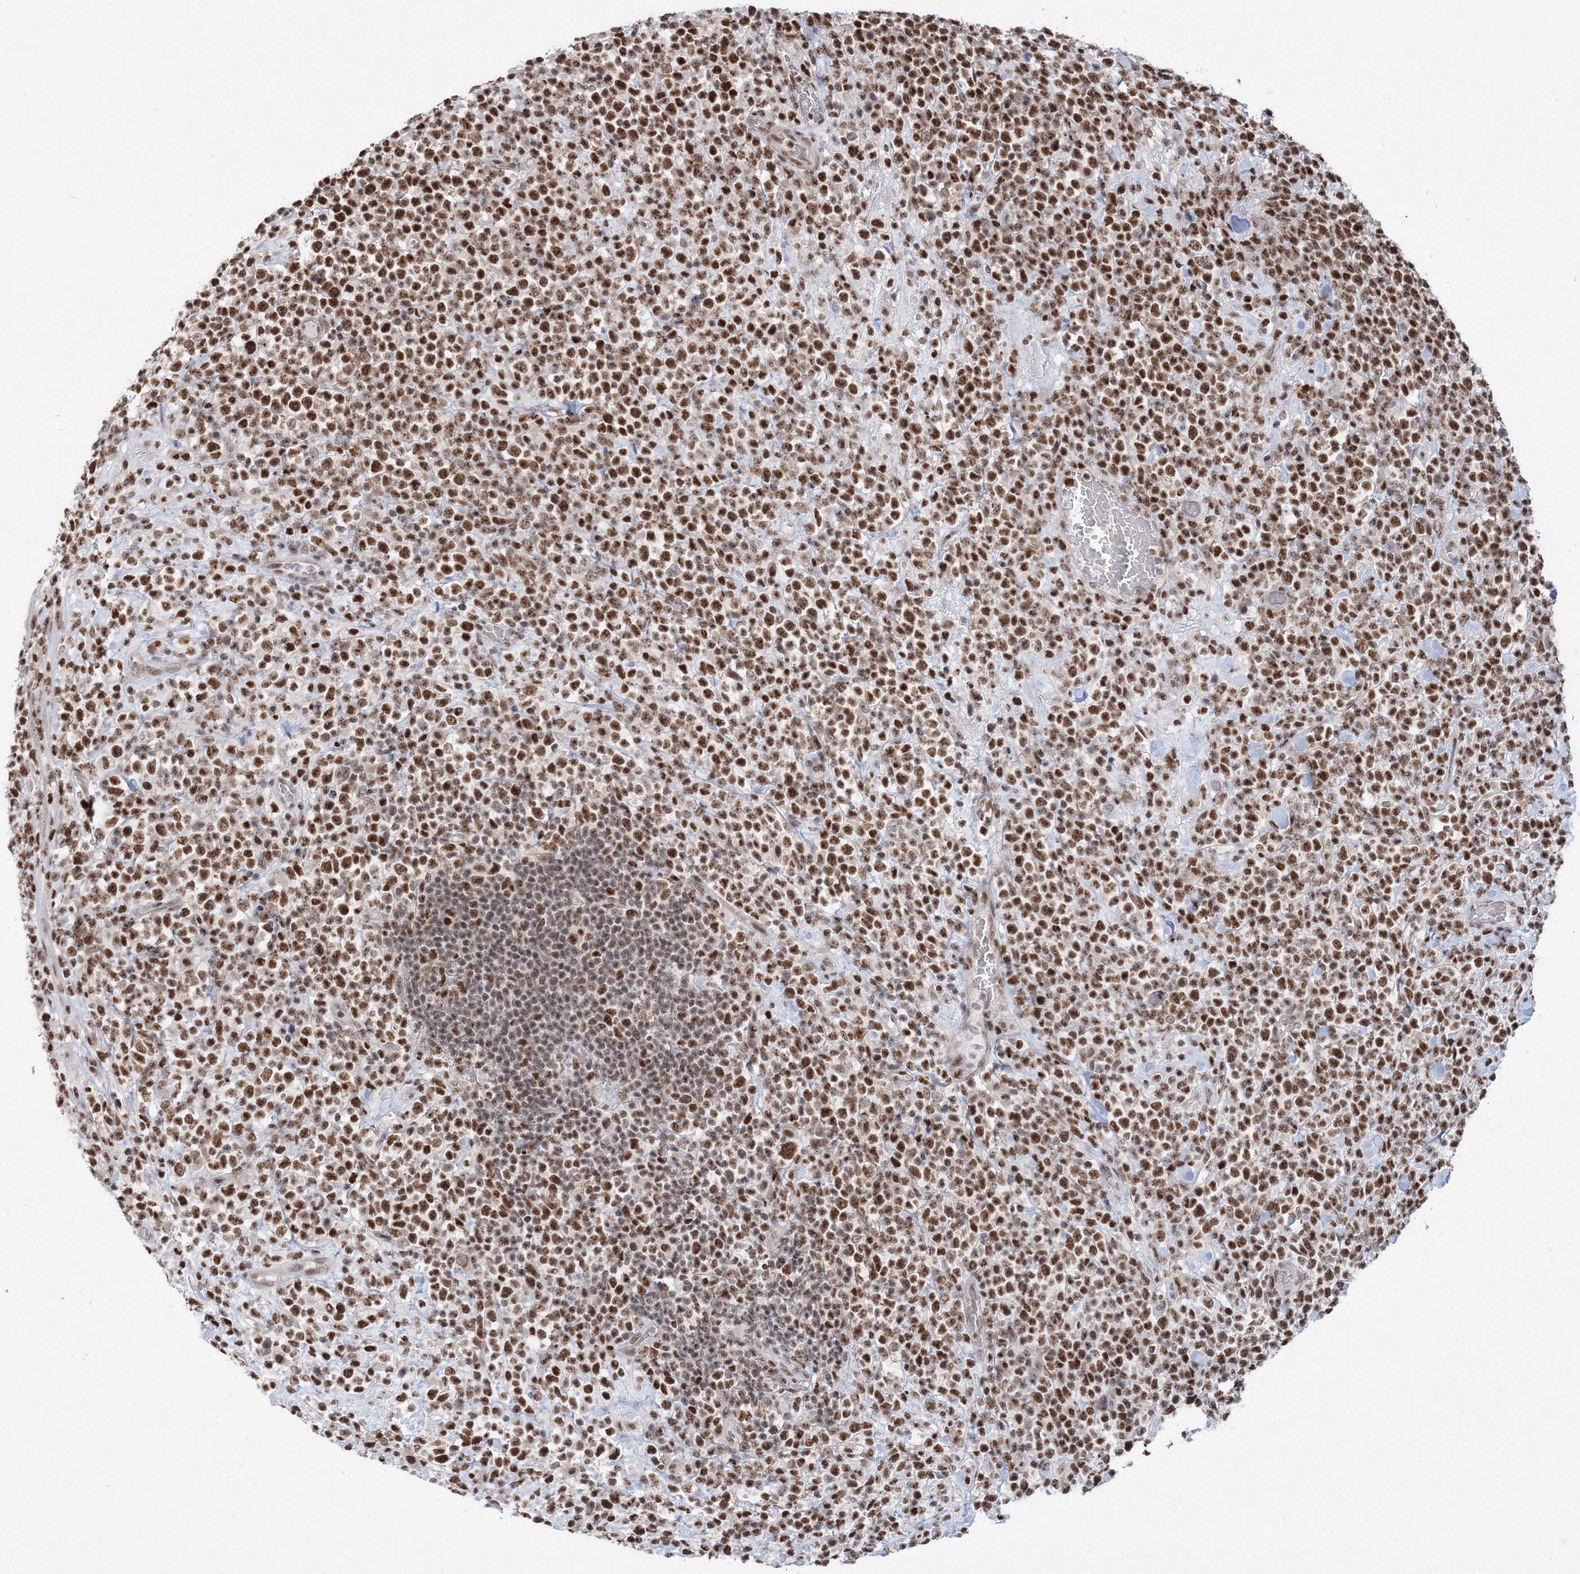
{"staining": {"intensity": "moderate", "quantity": ">75%", "location": "nuclear"}, "tissue": "lymphoma", "cell_type": "Tumor cells", "image_type": "cancer", "snomed": [{"axis": "morphology", "description": "Malignant lymphoma, non-Hodgkin's type, High grade"}, {"axis": "topography", "description": "Colon"}], "caption": "An immunohistochemistry (IHC) image of neoplastic tissue is shown. Protein staining in brown shows moderate nuclear positivity in malignant lymphoma, non-Hodgkin's type (high-grade) within tumor cells. Using DAB (brown) and hematoxylin (blue) stains, captured at high magnification using brightfield microscopy.", "gene": "PDS5A", "patient": {"sex": "female", "age": 53}}